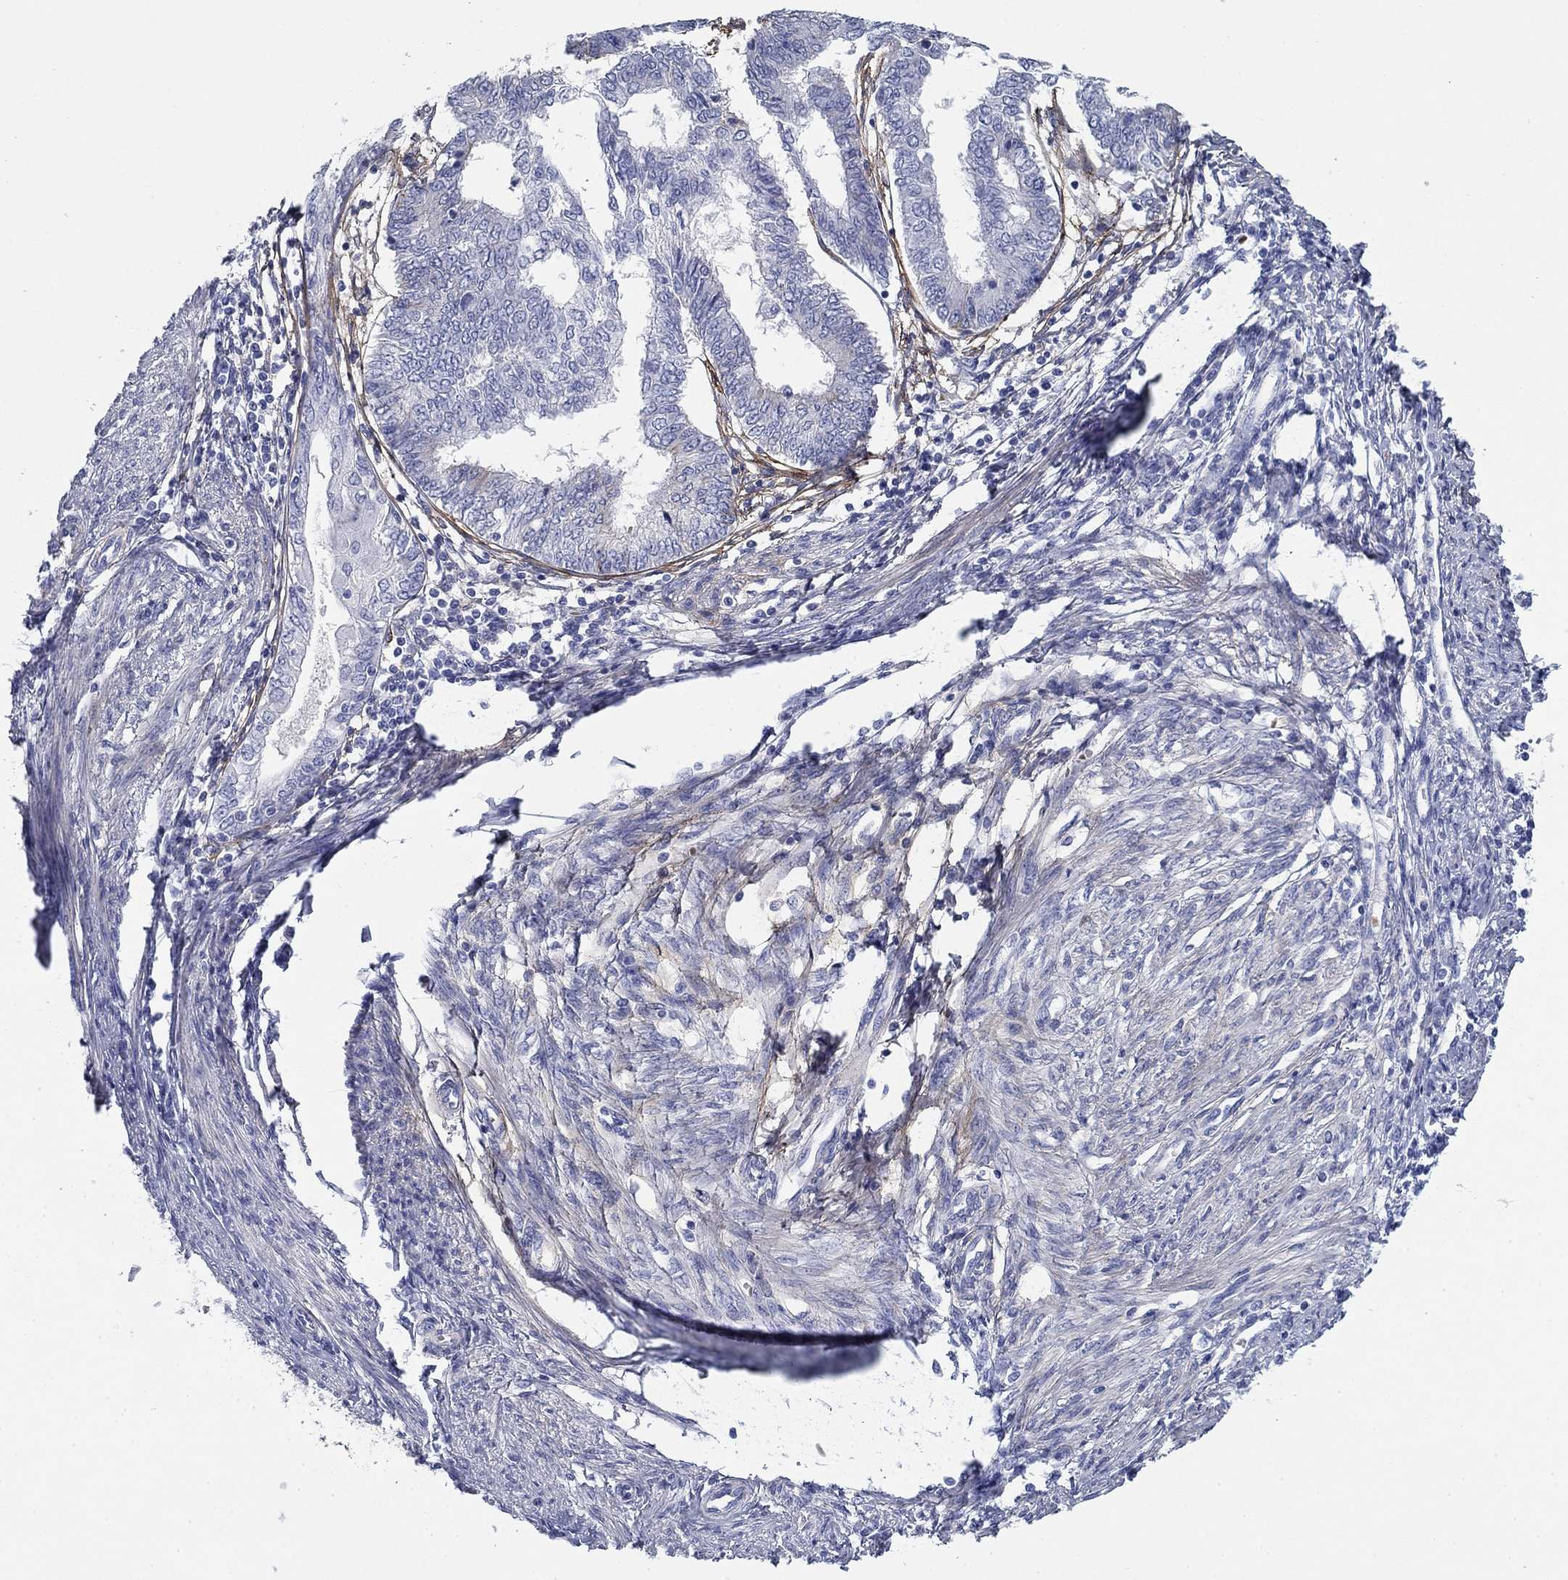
{"staining": {"intensity": "negative", "quantity": "none", "location": "none"}, "tissue": "endometrial cancer", "cell_type": "Tumor cells", "image_type": "cancer", "snomed": [{"axis": "morphology", "description": "Adenocarcinoma, NOS"}, {"axis": "topography", "description": "Endometrium"}], "caption": "Immunohistochemistry (IHC) of endometrial adenocarcinoma shows no staining in tumor cells. (Brightfield microscopy of DAB immunohistochemistry (IHC) at high magnification).", "gene": "GPC1", "patient": {"sex": "female", "age": 68}}